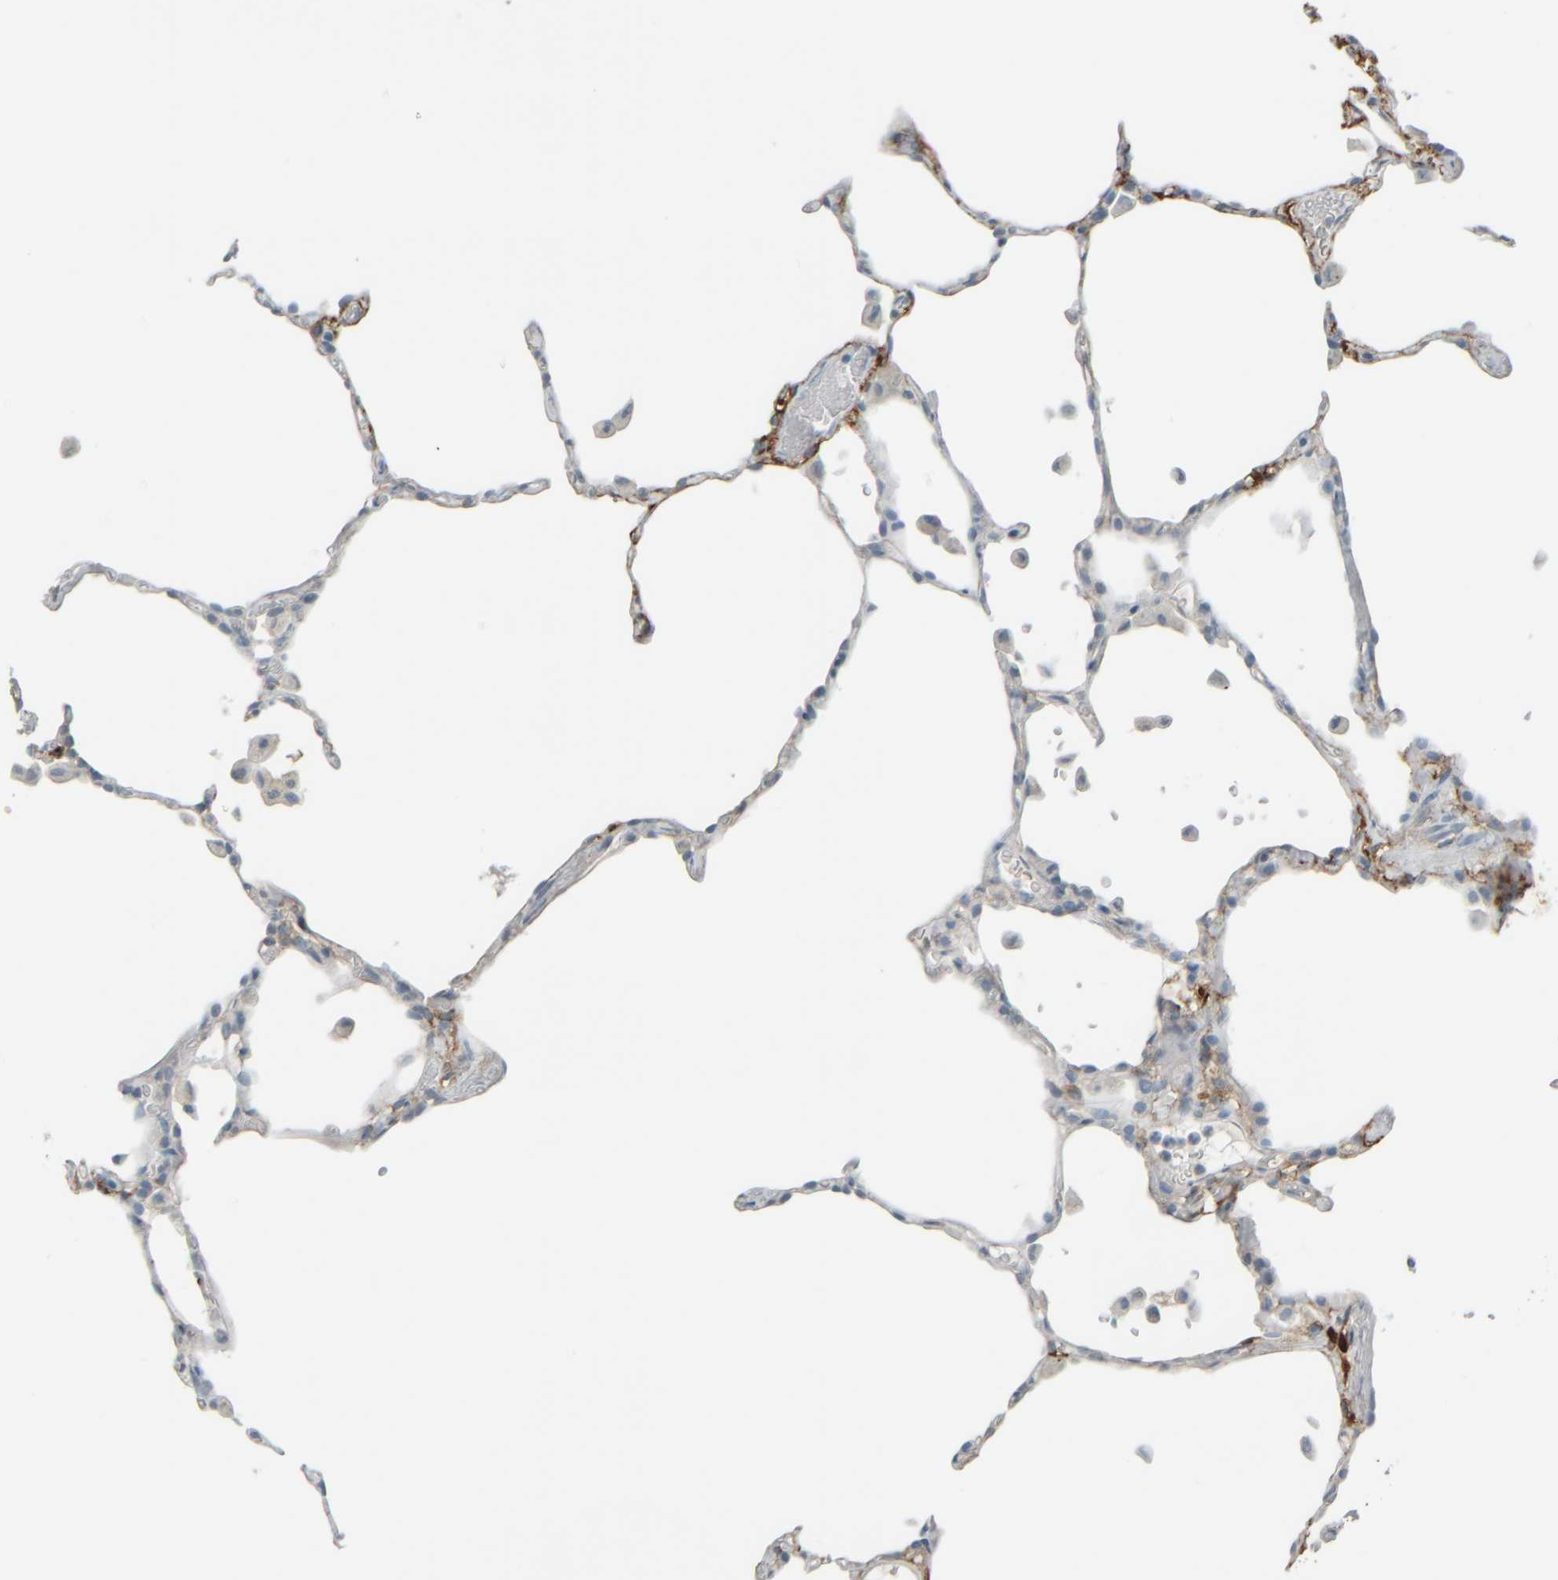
{"staining": {"intensity": "negative", "quantity": "none", "location": "none"}, "tissue": "lung", "cell_type": "Alveolar cells", "image_type": "normal", "snomed": [{"axis": "morphology", "description": "Normal tissue, NOS"}, {"axis": "topography", "description": "Lung"}], "caption": "Human lung stained for a protein using immunohistochemistry displays no staining in alveolar cells.", "gene": "TPSAB1", "patient": {"sex": "female", "age": 49}}